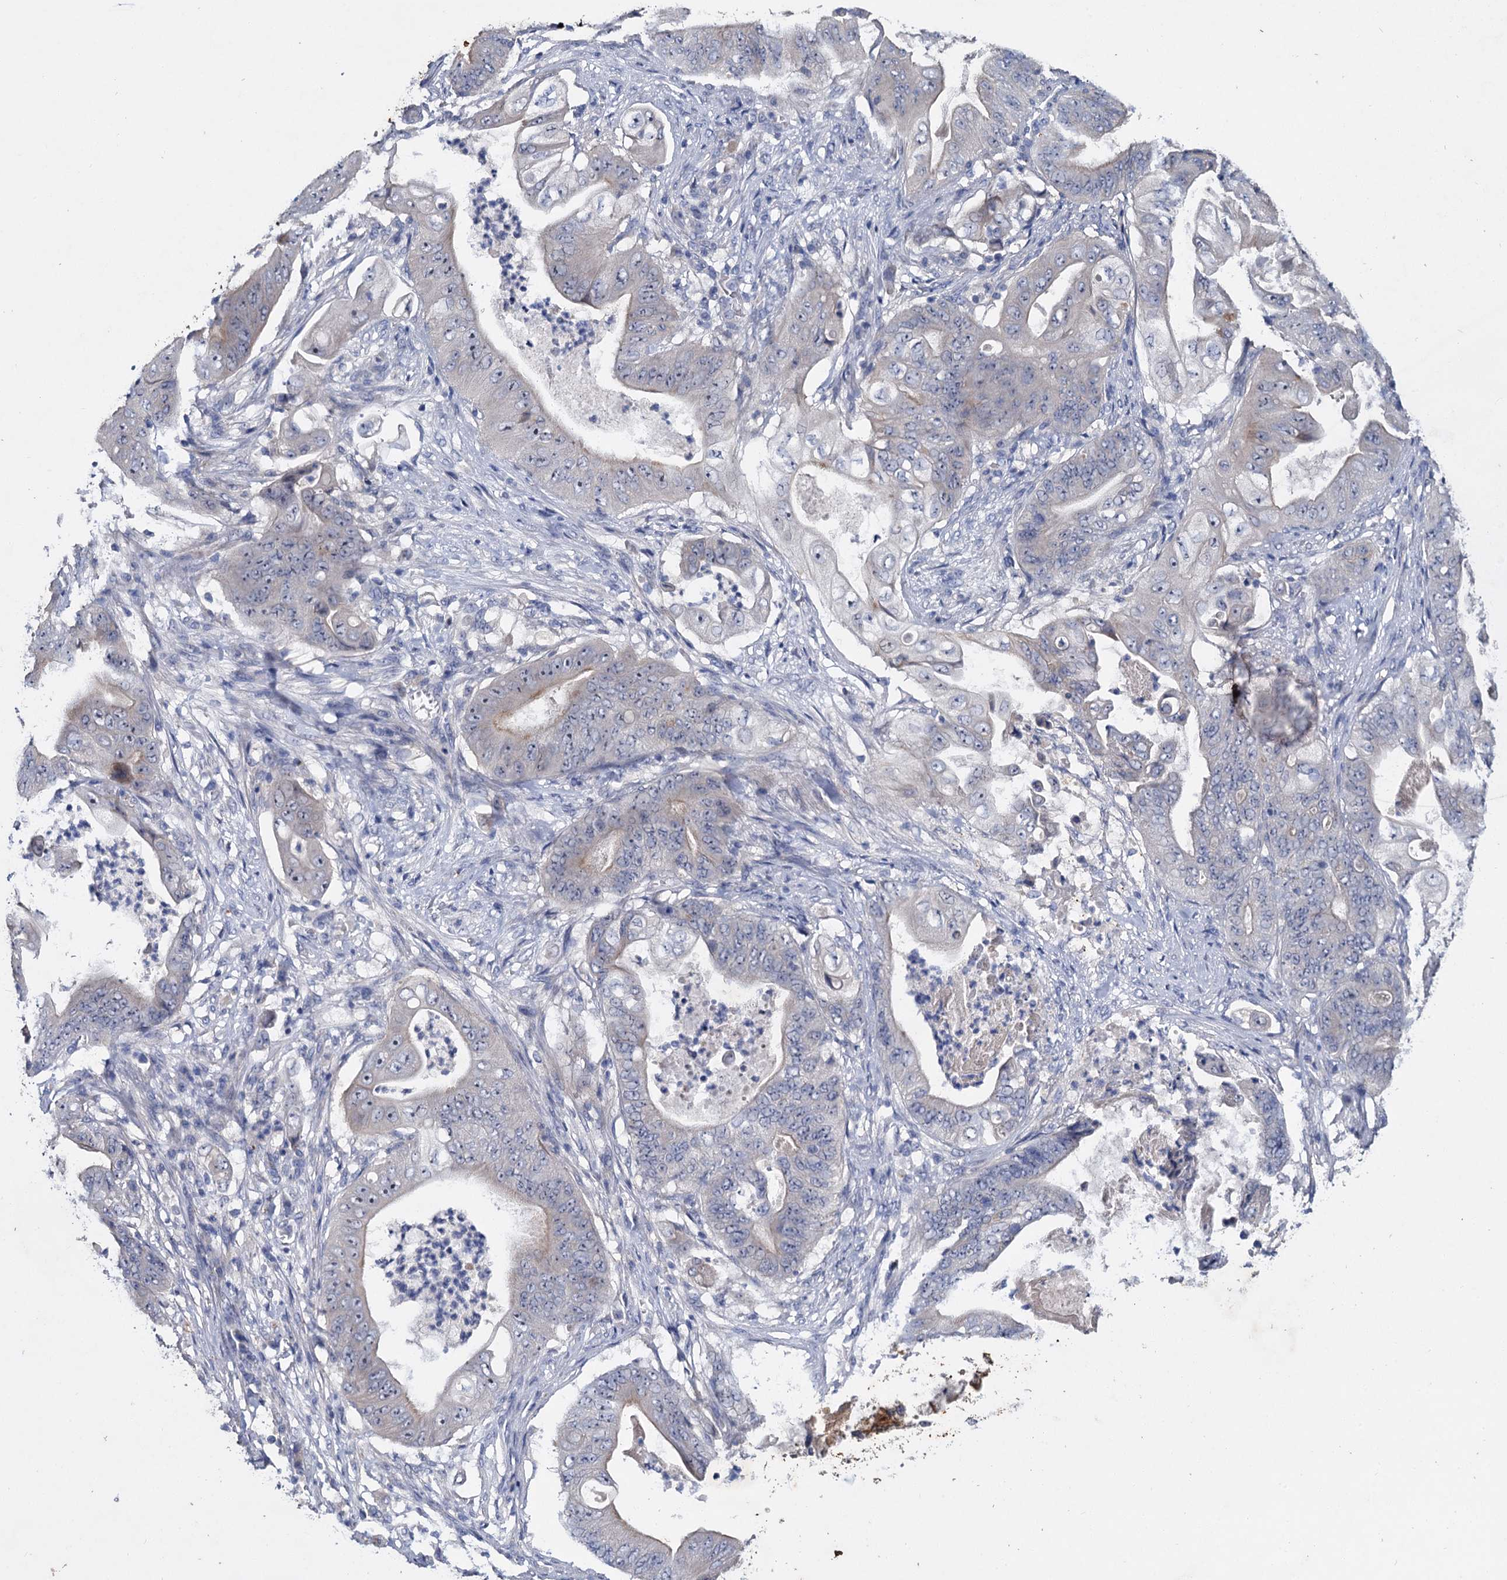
{"staining": {"intensity": "negative", "quantity": "none", "location": "none"}, "tissue": "stomach cancer", "cell_type": "Tumor cells", "image_type": "cancer", "snomed": [{"axis": "morphology", "description": "Adenocarcinoma, NOS"}, {"axis": "topography", "description": "Stomach"}], "caption": "An image of stomach cancer stained for a protein reveals no brown staining in tumor cells. (Brightfield microscopy of DAB (3,3'-diaminobenzidine) IHC at high magnification).", "gene": "ATP9A", "patient": {"sex": "female", "age": 73}}